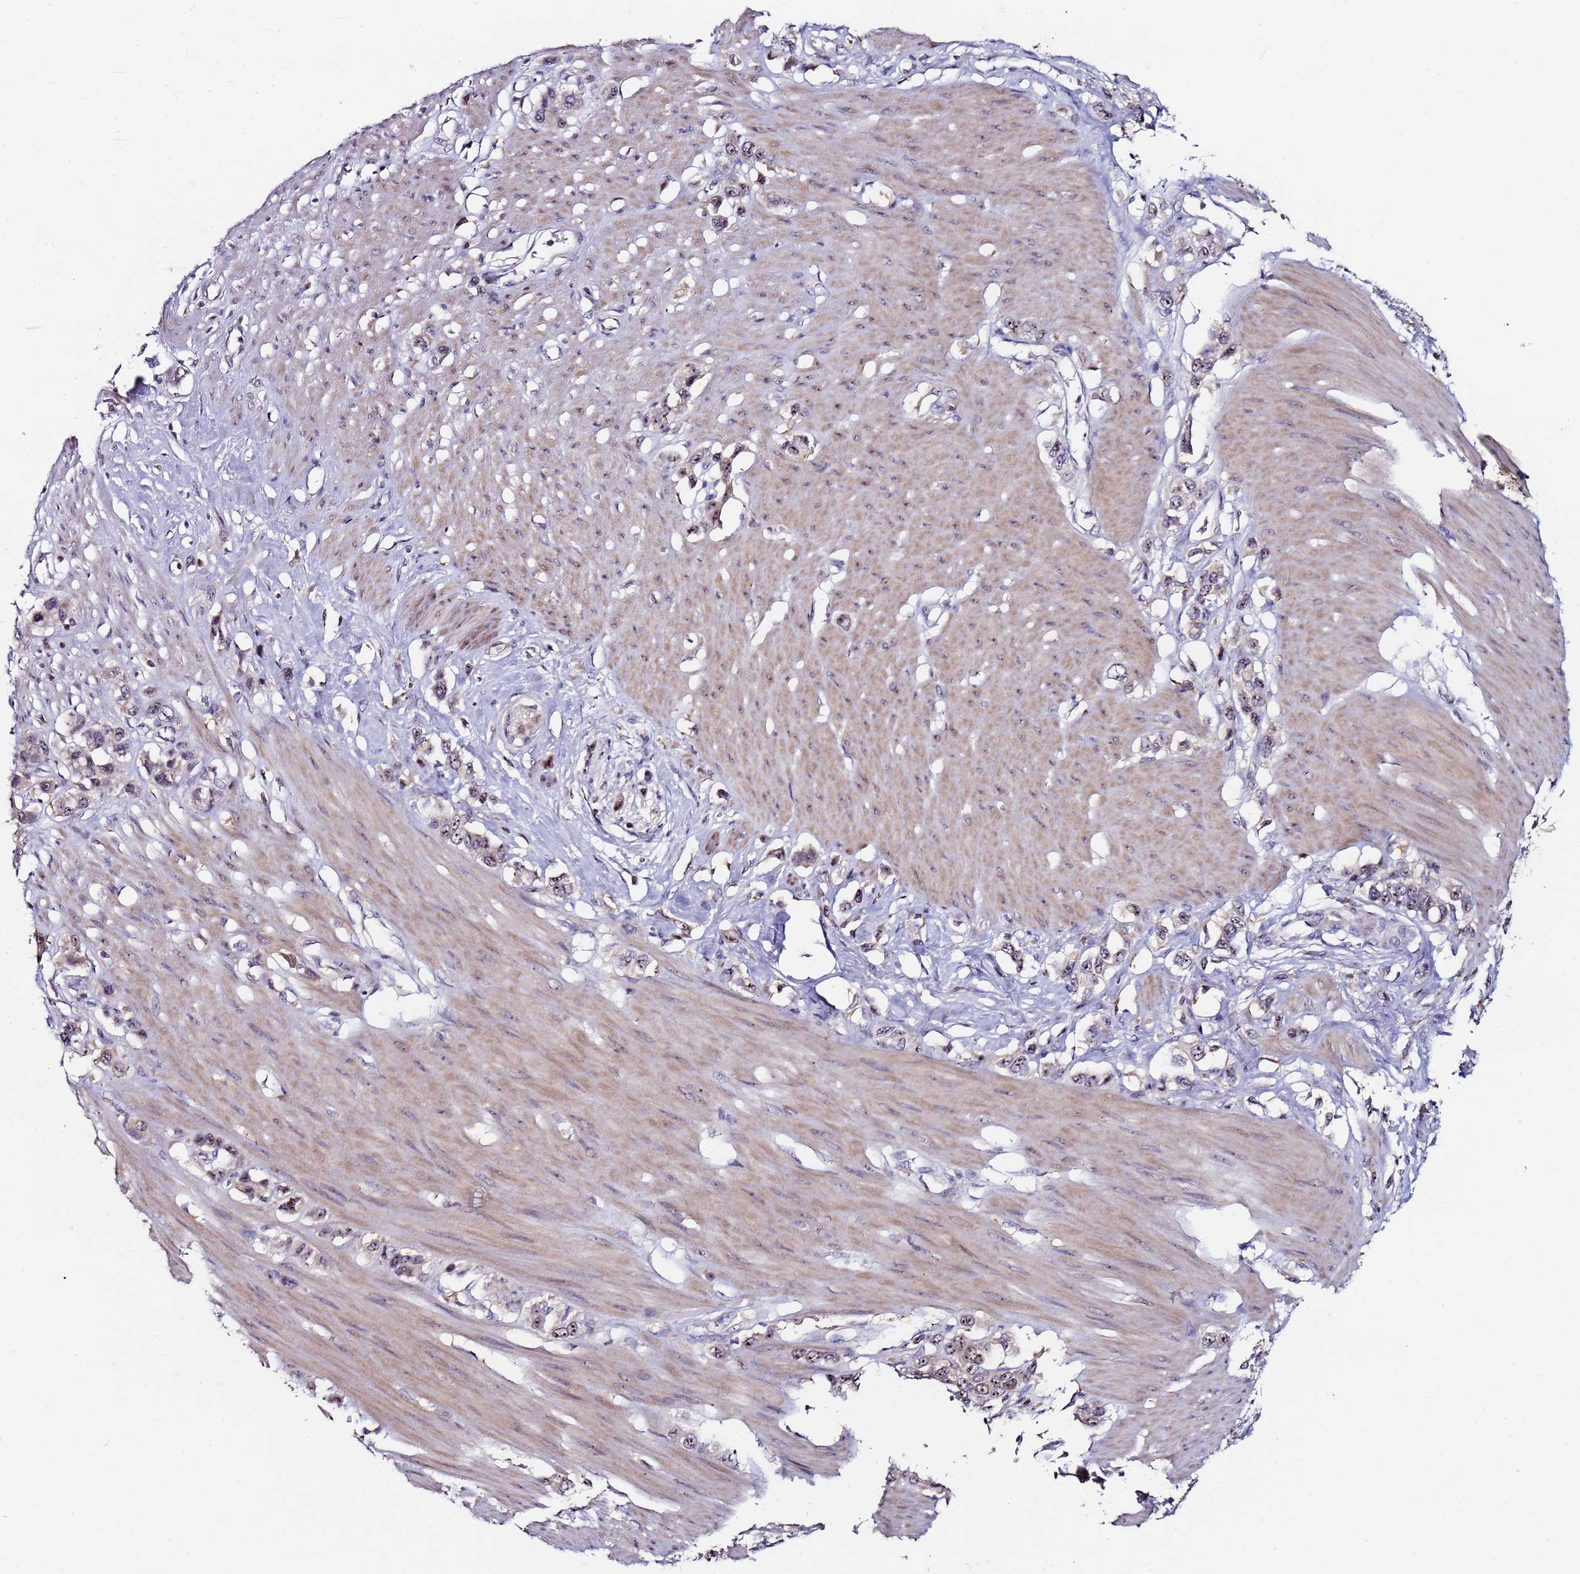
{"staining": {"intensity": "moderate", "quantity": ">75%", "location": "nuclear"}, "tissue": "stomach cancer", "cell_type": "Tumor cells", "image_type": "cancer", "snomed": [{"axis": "morphology", "description": "Adenocarcinoma, NOS"}, {"axis": "morphology", "description": "Adenocarcinoma, High grade"}, {"axis": "topography", "description": "Stomach, upper"}, {"axis": "topography", "description": "Stomach, lower"}], "caption": "An image of stomach cancer (adenocarcinoma (high-grade)) stained for a protein reveals moderate nuclear brown staining in tumor cells.", "gene": "KRI1", "patient": {"sex": "female", "age": 65}}